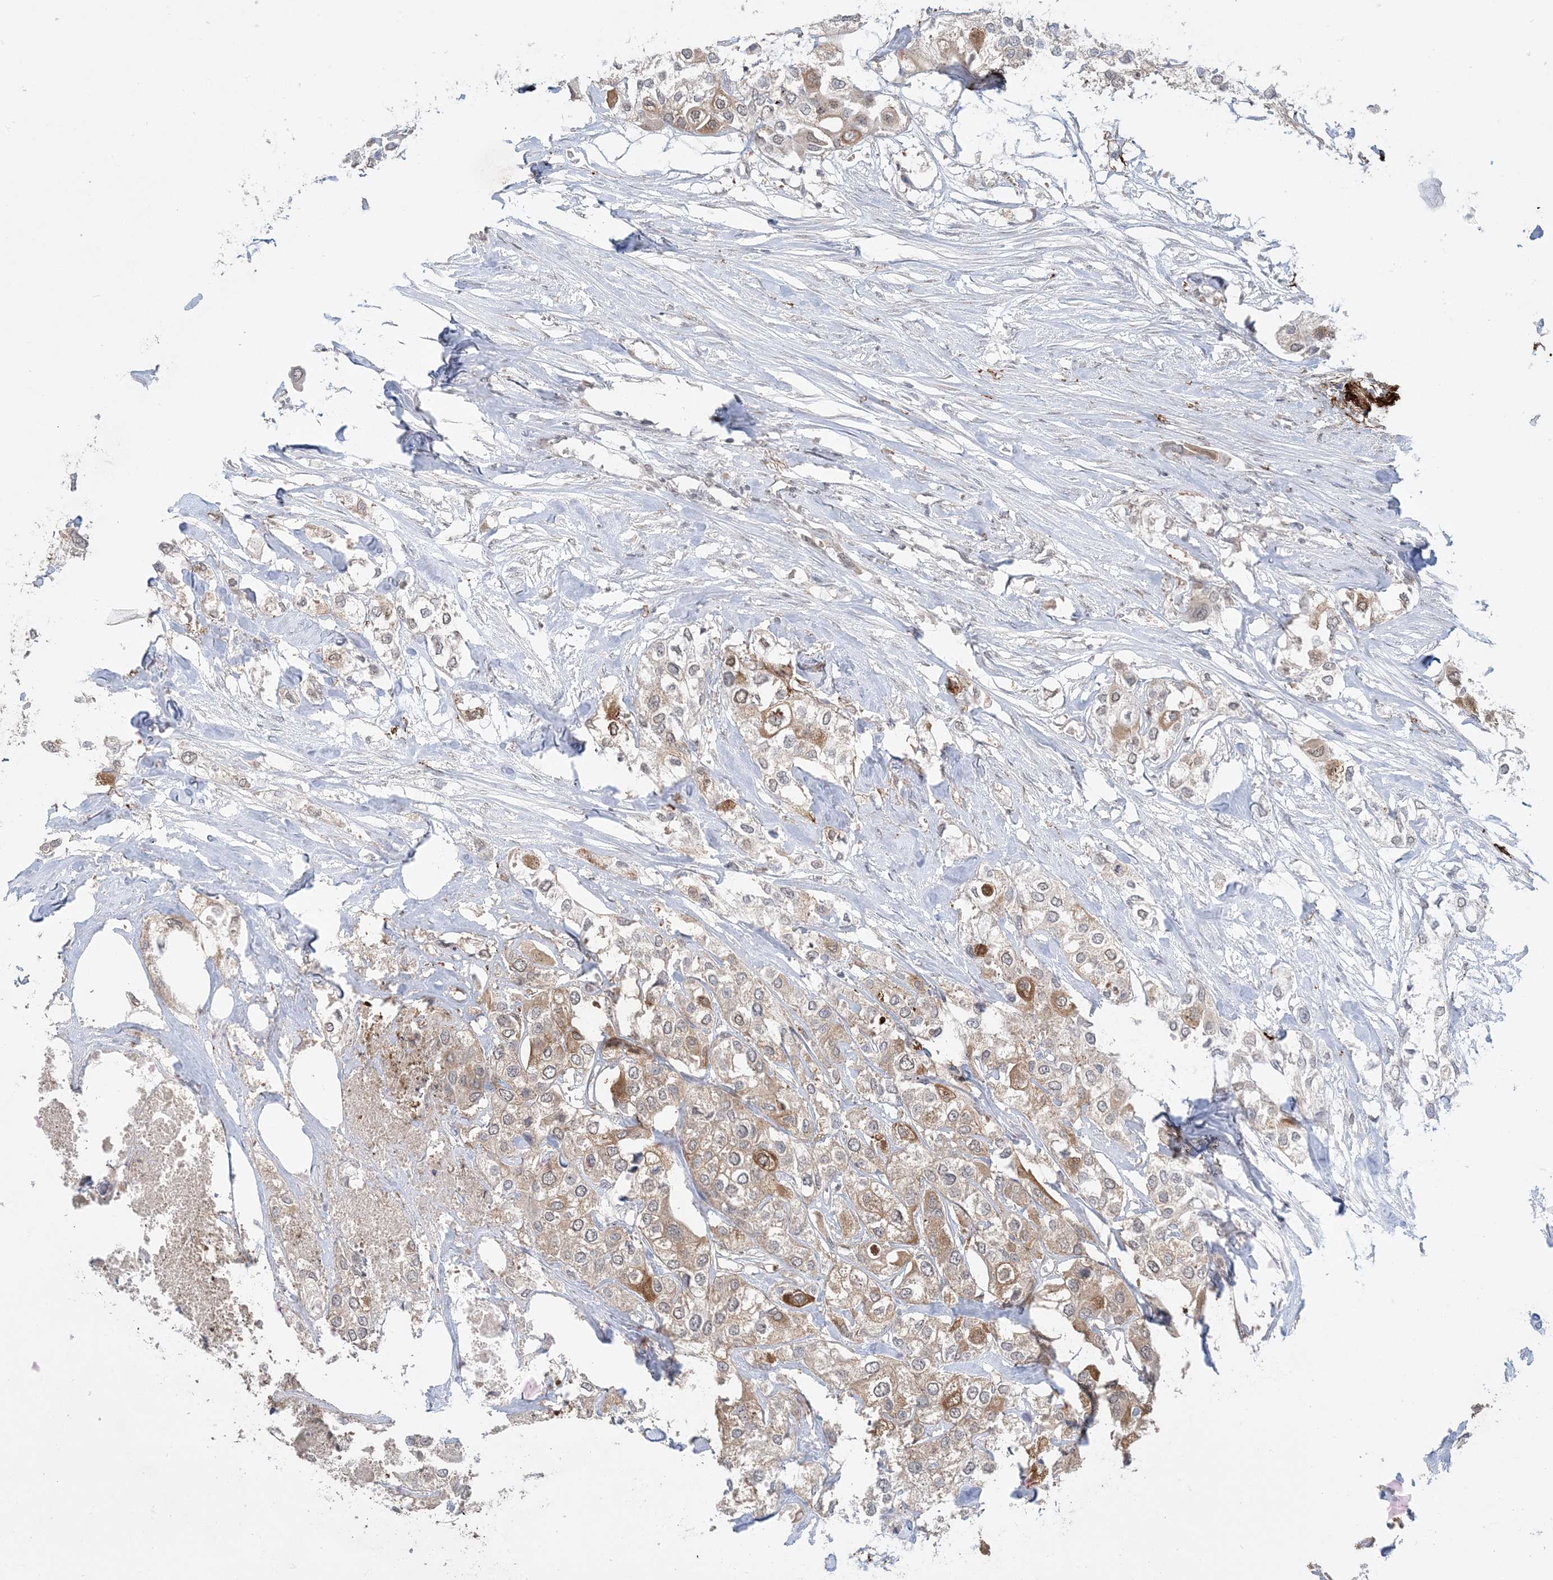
{"staining": {"intensity": "moderate", "quantity": "25%-75%", "location": "cytoplasmic/membranous"}, "tissue": "urothelial cancer", "cell_type": "Tumor cells", "image_type": "cancer", "snomed": [{"axis": "morphology", "description": "Urothelial carcinoma, High grade"}, {"axis": "topography", "description": "Urinary bladder"}], "caption": "Urothelial carcinoma (high-grade) was stained to show a protein in brown. There is medium levels of moderate cytoplasmic/membranous staining in about 25%-75% of tumor cells.", "gene": "XRN1", "patient": {"sex": "male", "age": 64}}